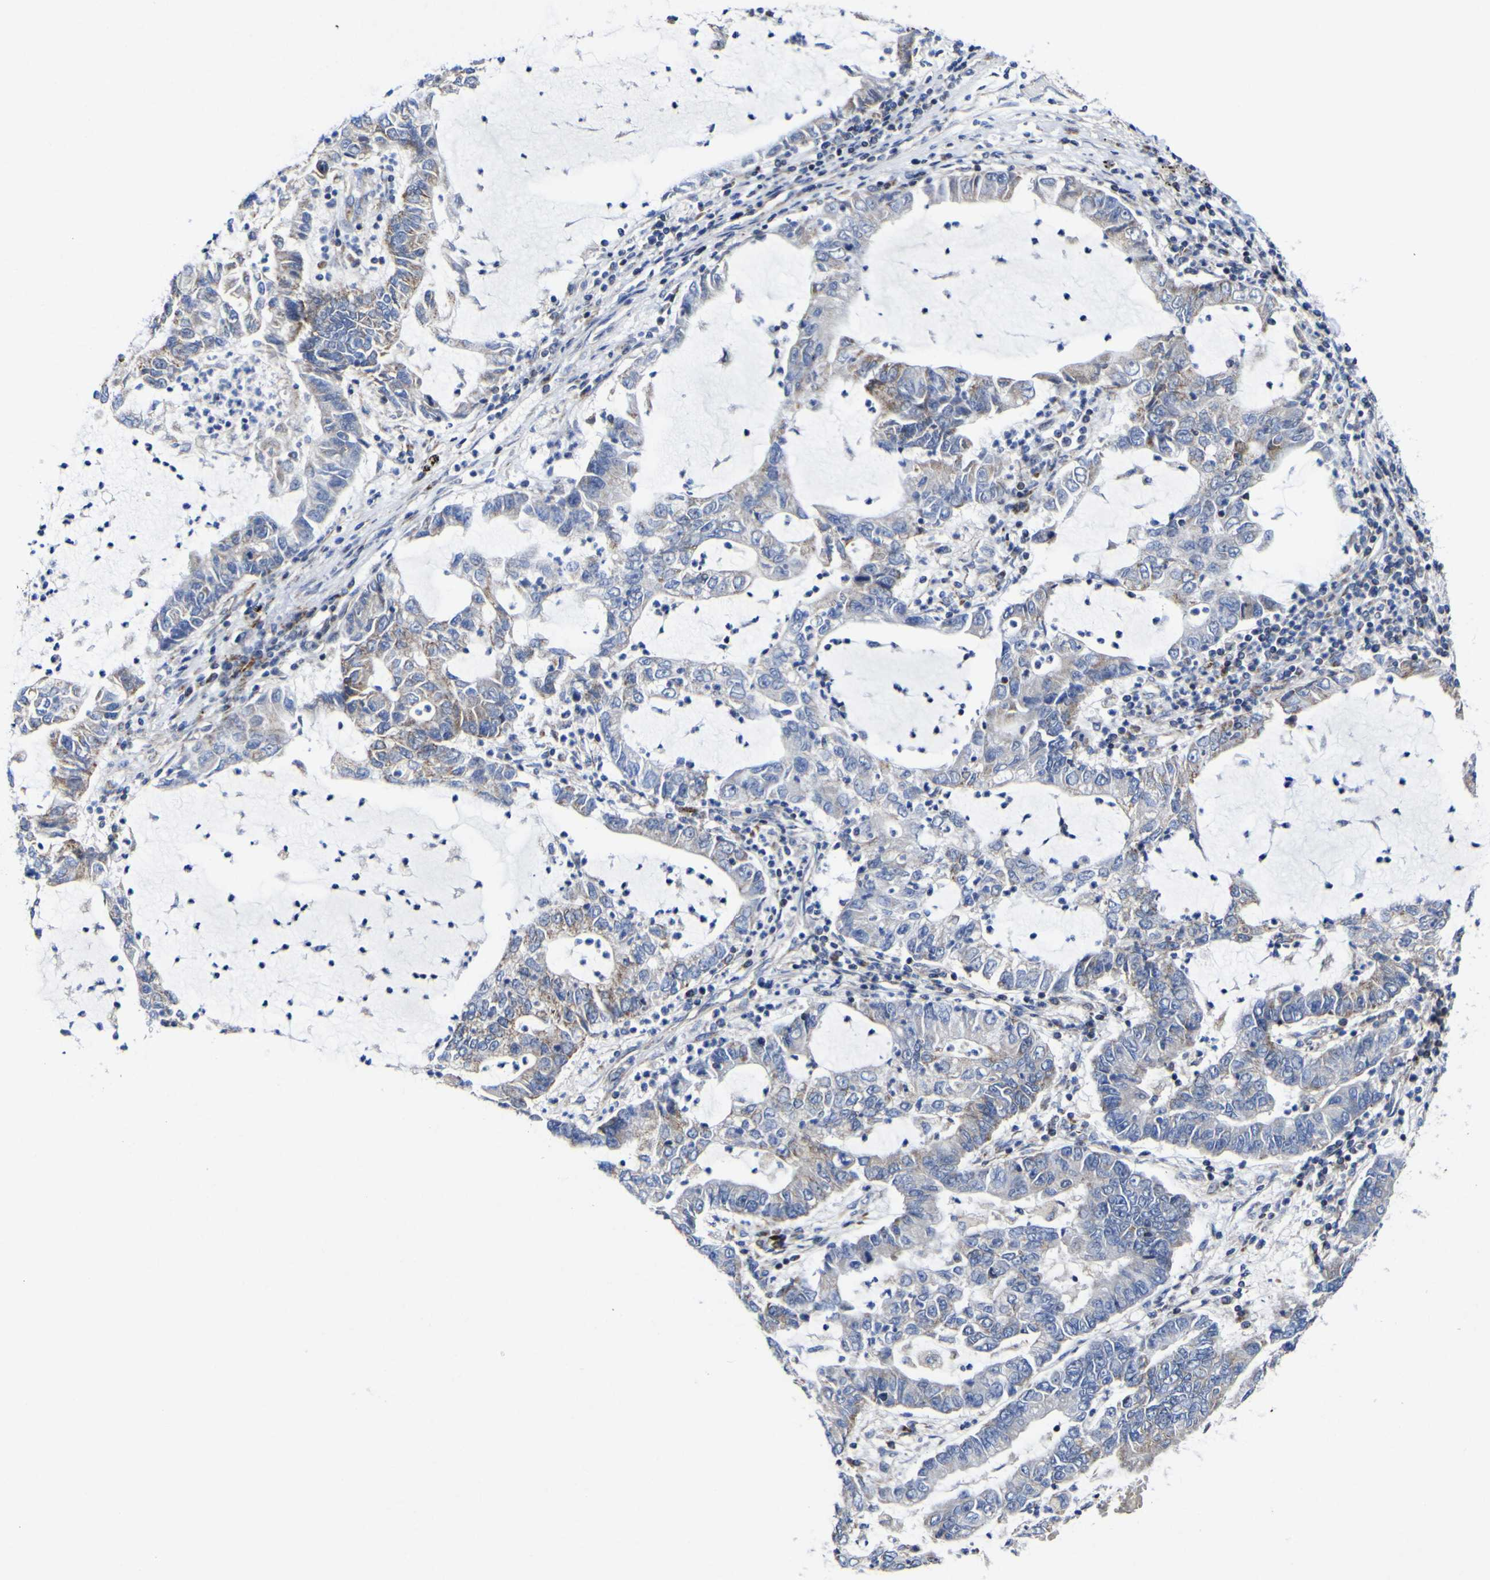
{"staining": {"intensity": "moderate", "quantity": "<25%", "location": "cytoplasmic/membranous"}, "tissue": "lung cancer", "cell_type": "Tumor cells", "image_type": "cancer", "snomed": [{"axis": "morphology", "description": "Adenocarcinoma, NOS"}, {"axis": "topography", "description": "Lung"}], "caption": "Adenocarcinoma (lung) was stained to show a protein in brown. There is low levels of moderate cytoplasmic/membranous positivity in approximately <25% of tumor cells.", "gene": "CCDC90B", "patient": {"sex": "female", "age": 51}}